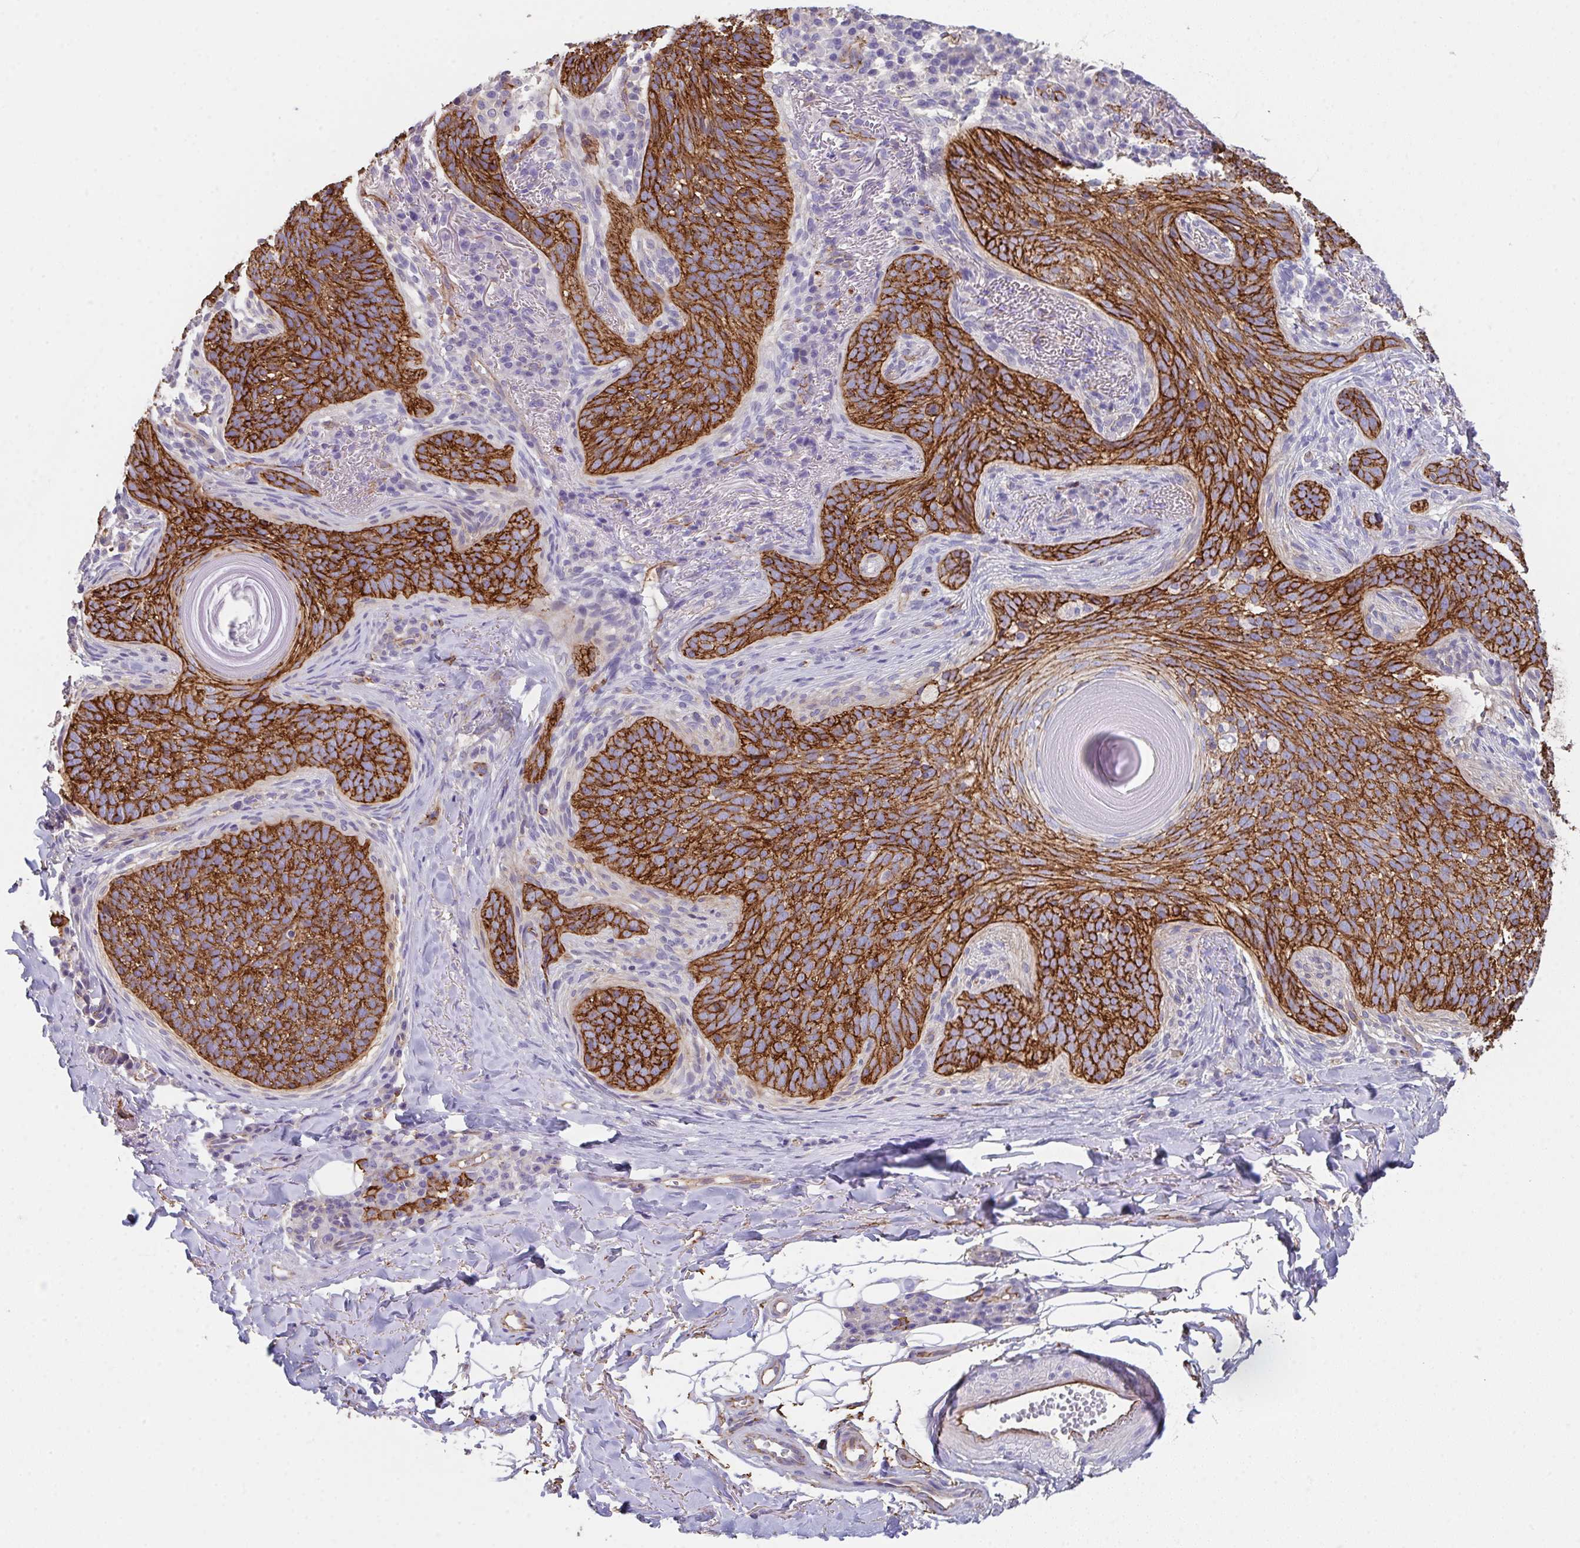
{"staining": {"intensity": "strong", "quantity": ">75%", "location": "cytoplasmic/membranous"}, "tissue": "skin cancer", "cell_type": "Tumor cells", "image_type": "cancer", "snomed": [{"axis": "morphology", "description": "Basal cell carcinoma"}, {"axis": "topography", "description": "Skin"}, {"axis": "topography", "description": "Skin of head"}], "caption": "Immunohistochemical staining of skin cancer displays high levels of strong cytoplasmic/membranous expression in about >75% of tumor cells.", "gene": "DBN1", "patient": {"sex": "male", "age": 62}}